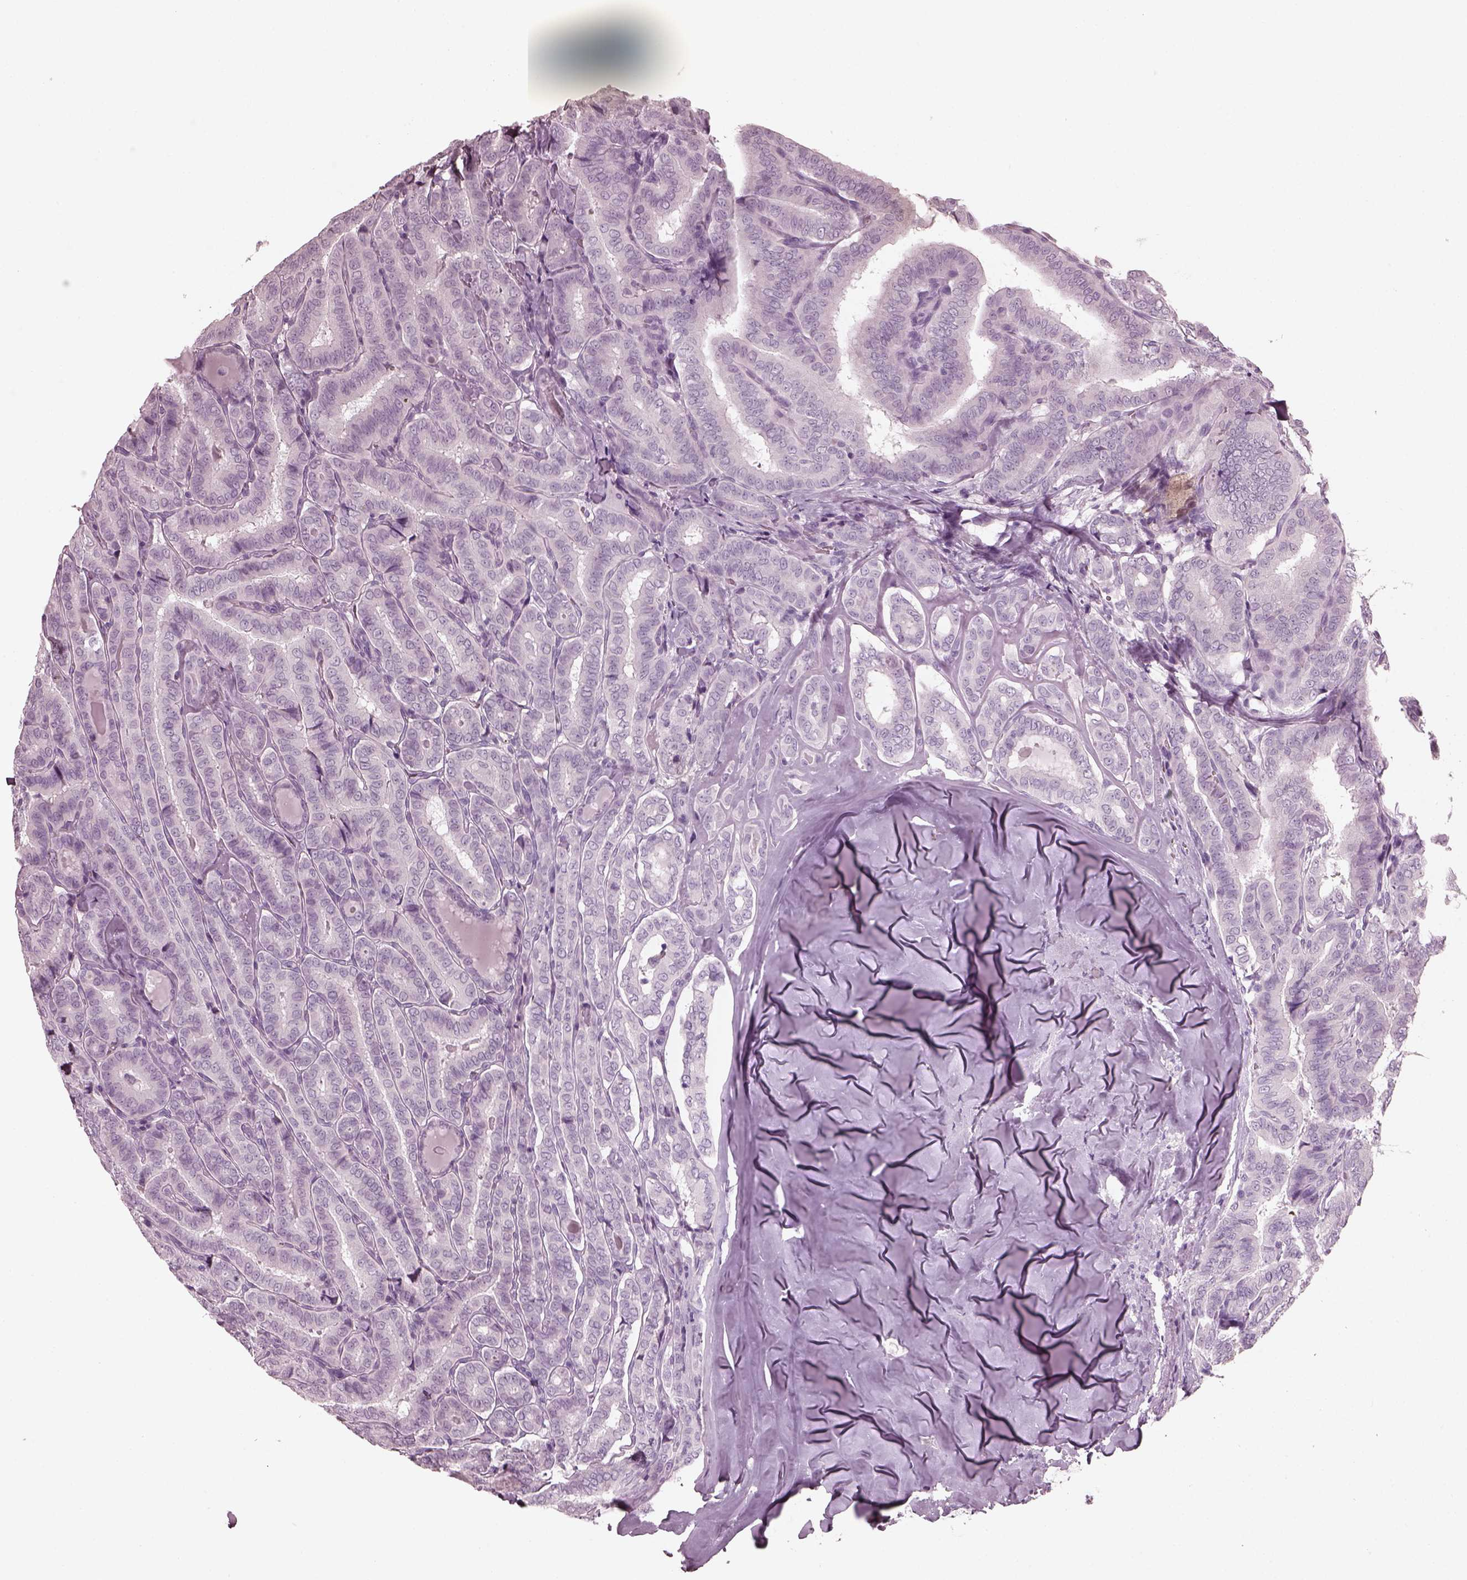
{"staining": {"intensity": "negative", "quantity": "none", "location": "none"}, "tissue": "thyroid cancer", "cell_type": "Tumor cells", "image_type": "cancer", "snomed": [{"axis": "morphology", "description": "Papillary adenocarcinoma, NOS"}, {"axis": "morphology", "description": "Papillary adenoma metastatic"}, {"axis": "topography", "description": "Thyroid gland"}], "caption": "Human thyroid cancer stained for a protein using immunohistochemistry (IHC) demonstrates no staining in tumor cells.", "gene": "C2orf81", "patient": {"sex": "female", "age": 50}}